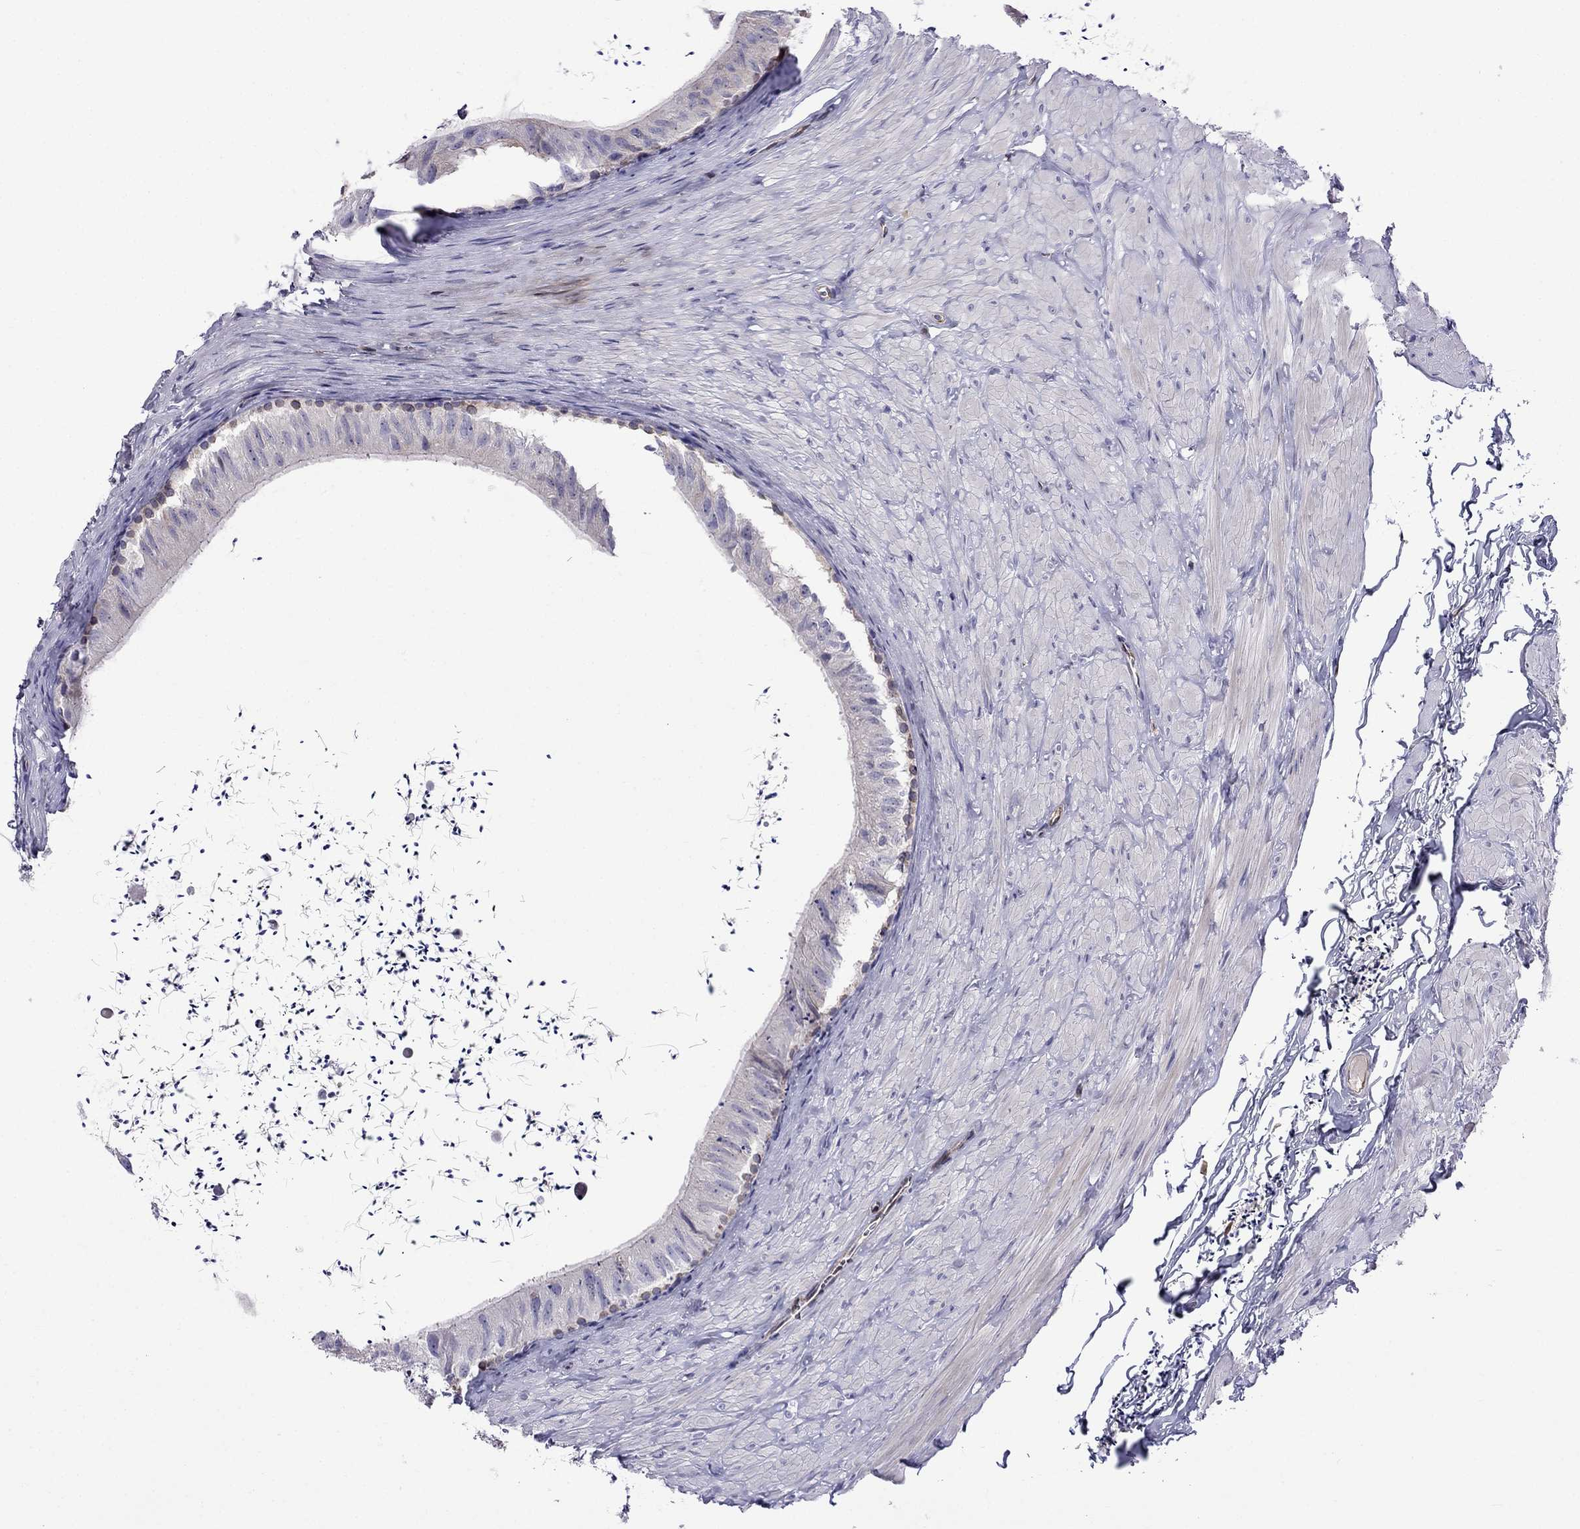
{"staining": {"intensity": "strong", "quantity": "<25%", "location": "cytoplasmic/membranous"}, "tissue": "epididymis", "cell_type": "Glandular cells", "image_type": "normal", "snomed": [{"axis": "morphology", "description": "Normal tissue, NOS"}, {"axis": "topography", "description": "Epididymis"}], "caption": "Brown immunohistochemical staining in unremarkable epididymis demonstrates strong cytoplasmic/membranous expression in about <25% of glandular cells.", "gene": "GNAL", "patient": {"sex": "male", "age": 32}}